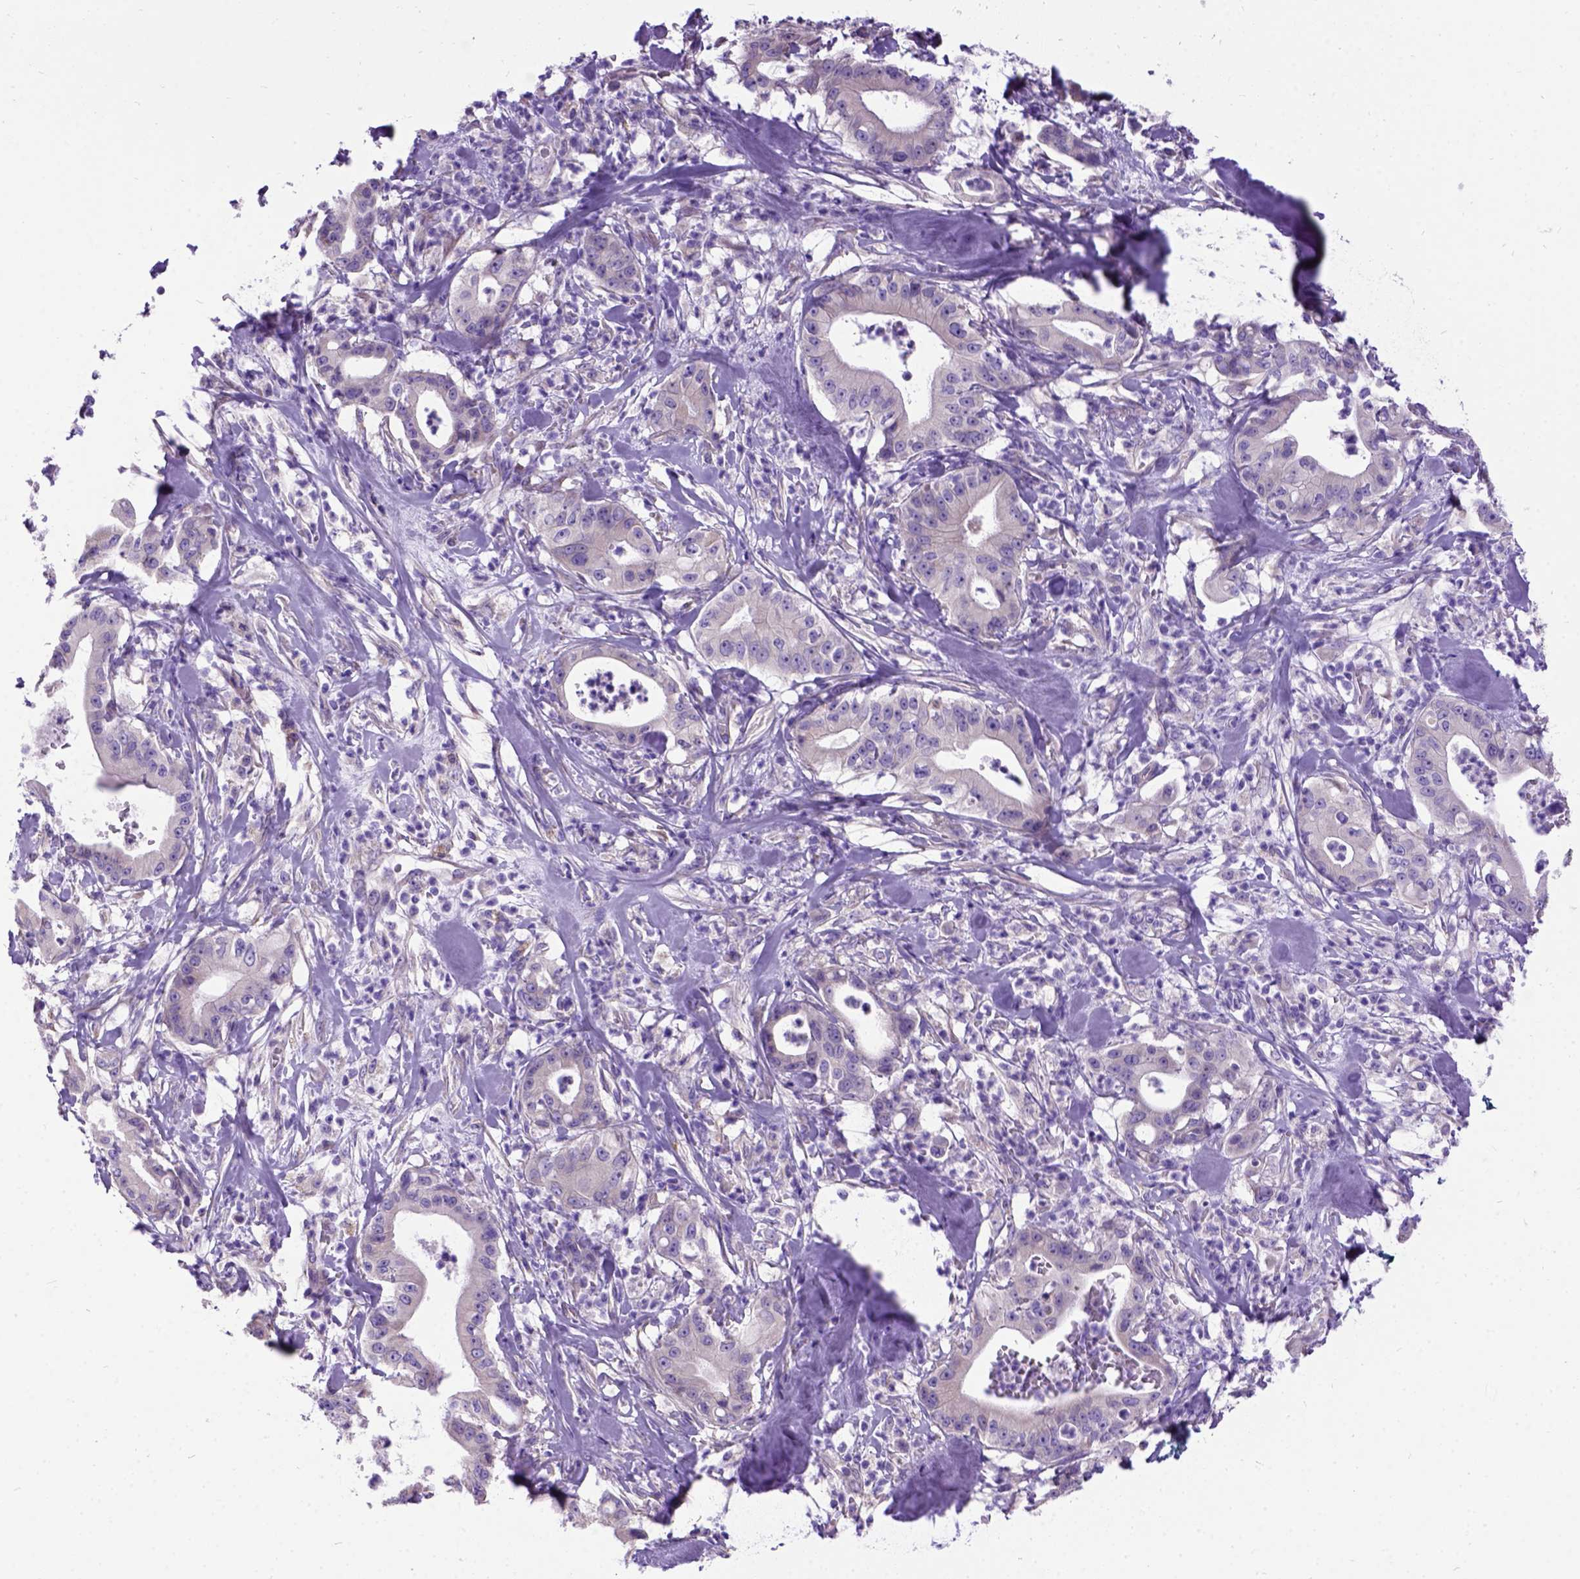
{"staining": {"intensity": "negative", "quantity": "none", "location": "none"}, "tissue": "pancreatic cancer", "cell_type": "Tumor cells", "image_type": "cancer", "snomed": [{"axis": "morphology", "description": "Adenocarcinoma, NOS"}, {"axis": "topography", "description": "Pancreas"}], "caption": "Tumor cells are negative for brown protein staining in pancreatic cancer (adenocarcinoma).", "gene": "CFAP54", "patient": {"sex": "male", "age": 71}}